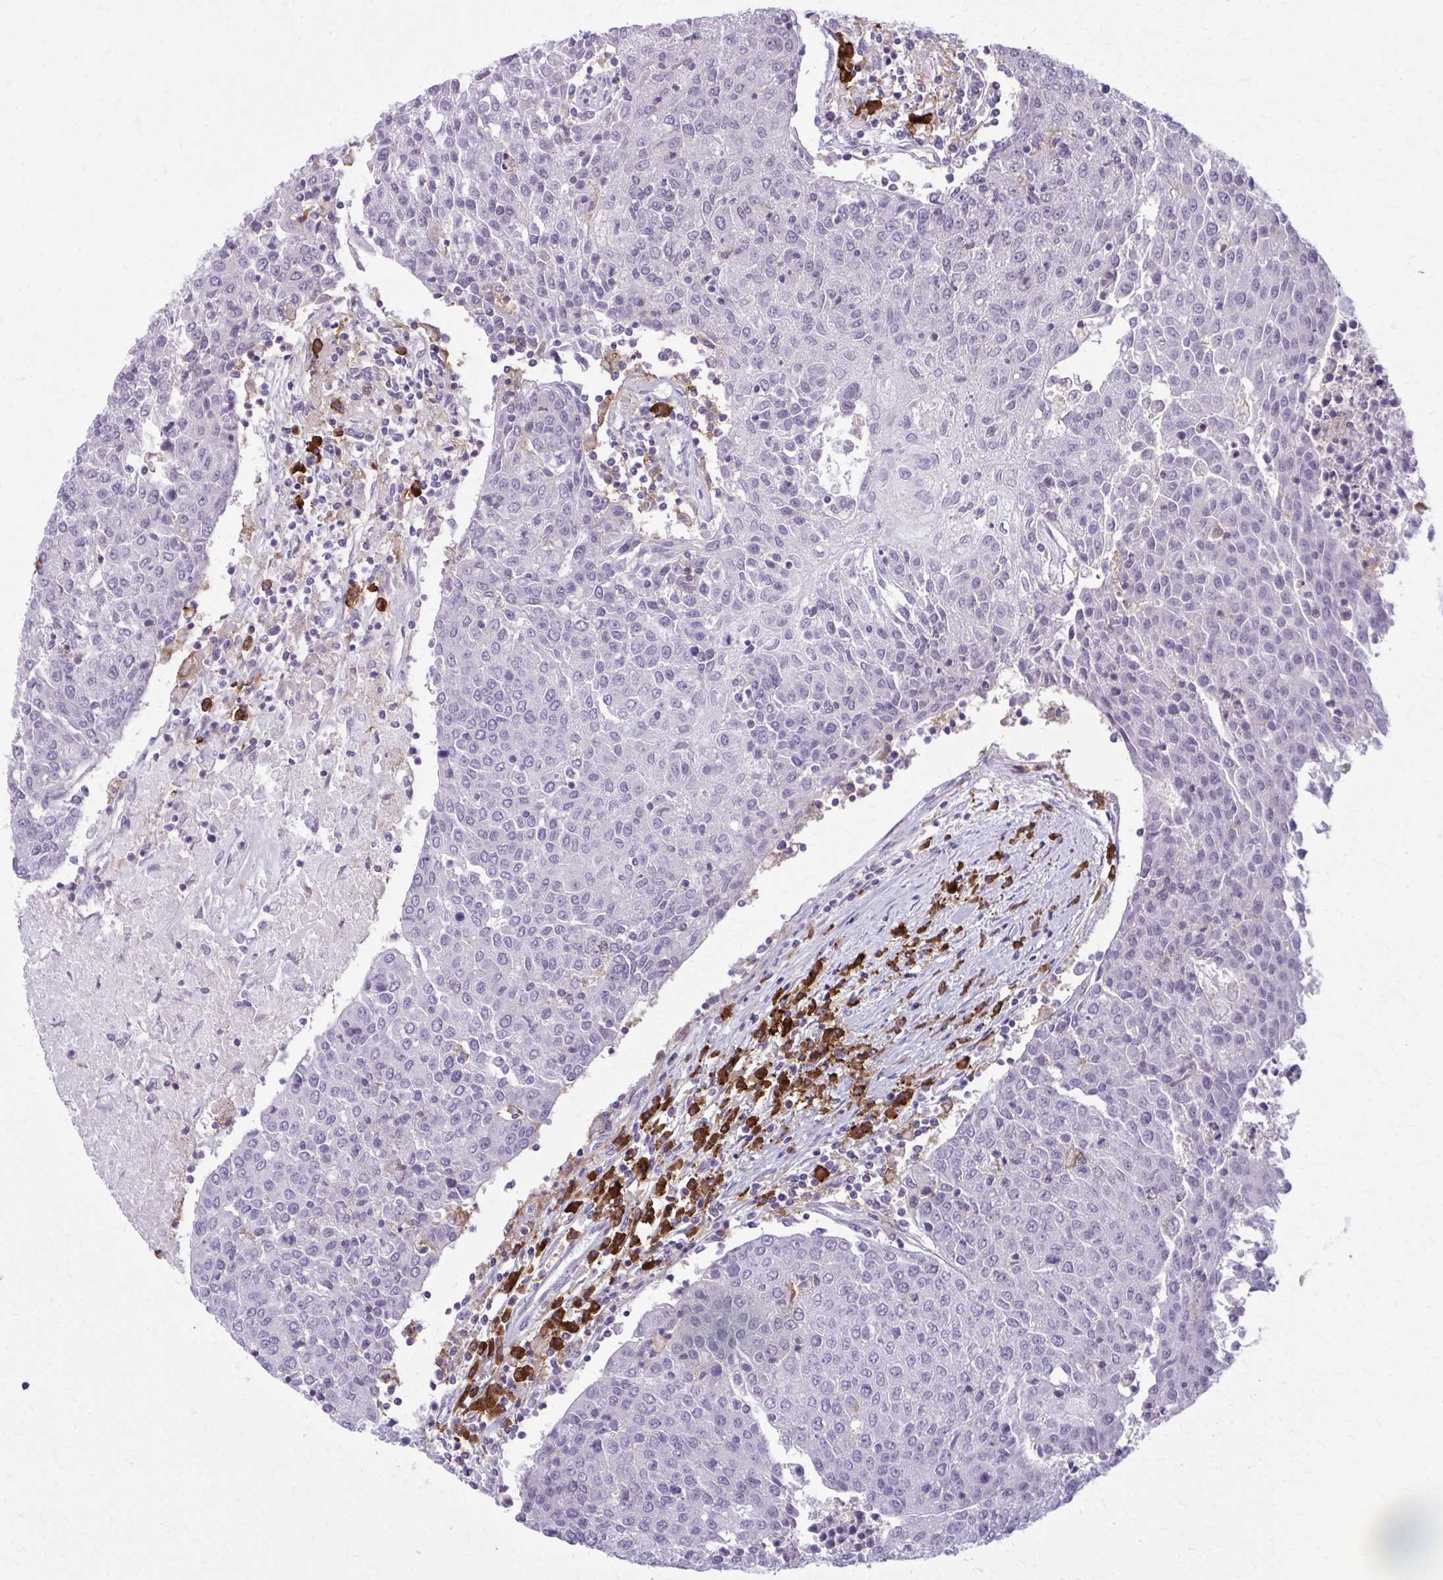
{"staining": {"intensity": "negative", "quantity": "none", "location": "none"}, "tissue": "urothelial cancer", "cell_type": "Tumor cells", "image_type": "cancer", "snomed": [{"axis": "morphology", "description": "Urothelial carcinoma, High grade"}, {"axis": "topography", "description": "Urinary bladder"}], "caption": "An immunohistochemistry (IHC) micrograph of urothelial cancer is shown. There is no staining in tumor cells of urothelial cancer. The staining is performed using DAB brown chromogen with nuclei counter-stained in using hematoxylin.", "gene": "CD38", "patient": {"sex": "female", "age": 85}}